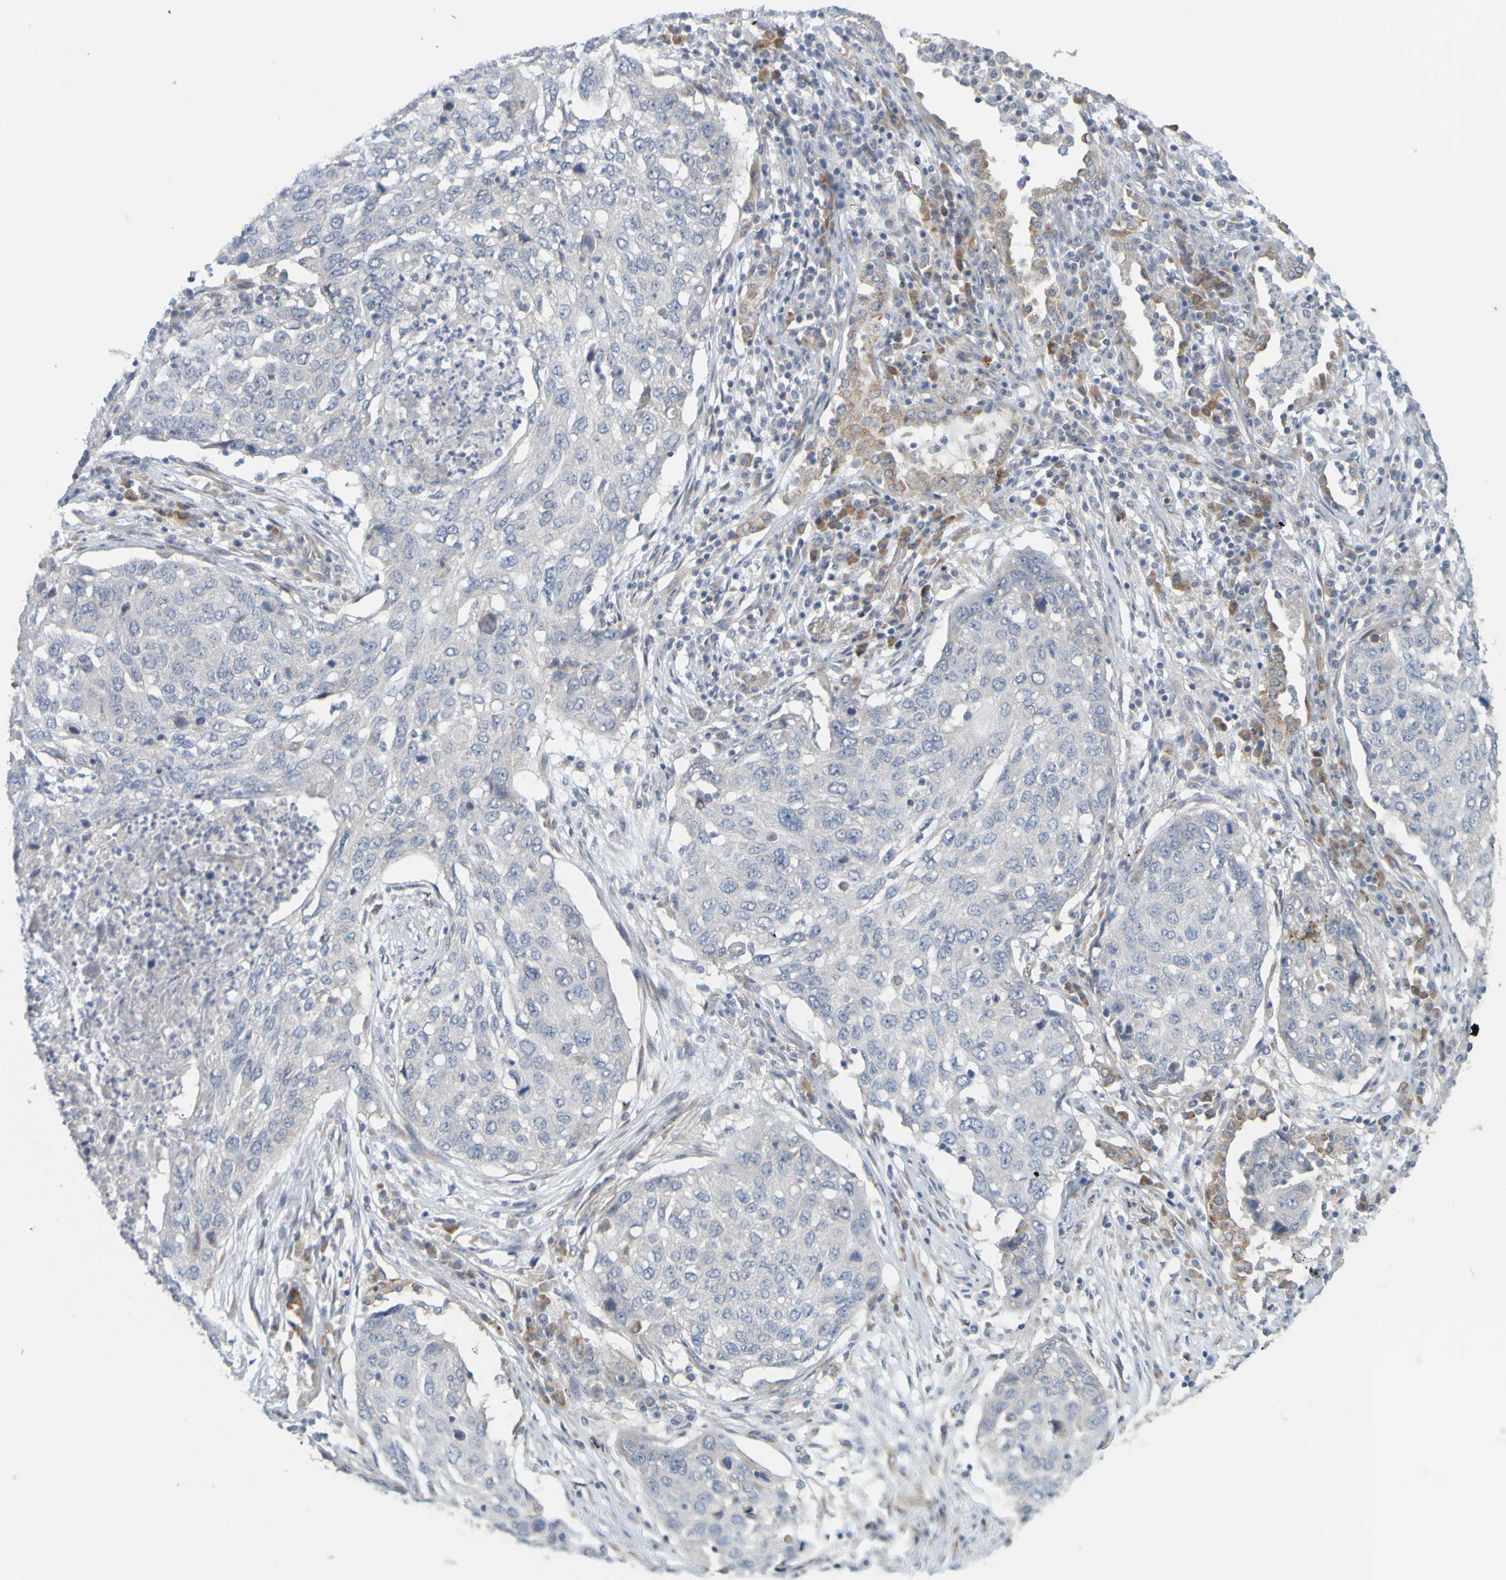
{"staining": {"intensity": "negative", "quantity": "none", "location": "none"}, "tissue": "lung cancer", "cell_type": "Tumor cells", "image_type": "cancer", "snomed": [{"axis": "morphology", "description": "Squamous cell carcinoma, NOS"}, {"axis": "topography", "description": "Lung"}], "caption": "Immunohistochemical staining of human squamous cell carcinoma (lung) shows no significant positivity in tumor cells.", "gene": "MOGS", "patient": {"sex": "female", "age": 63}}